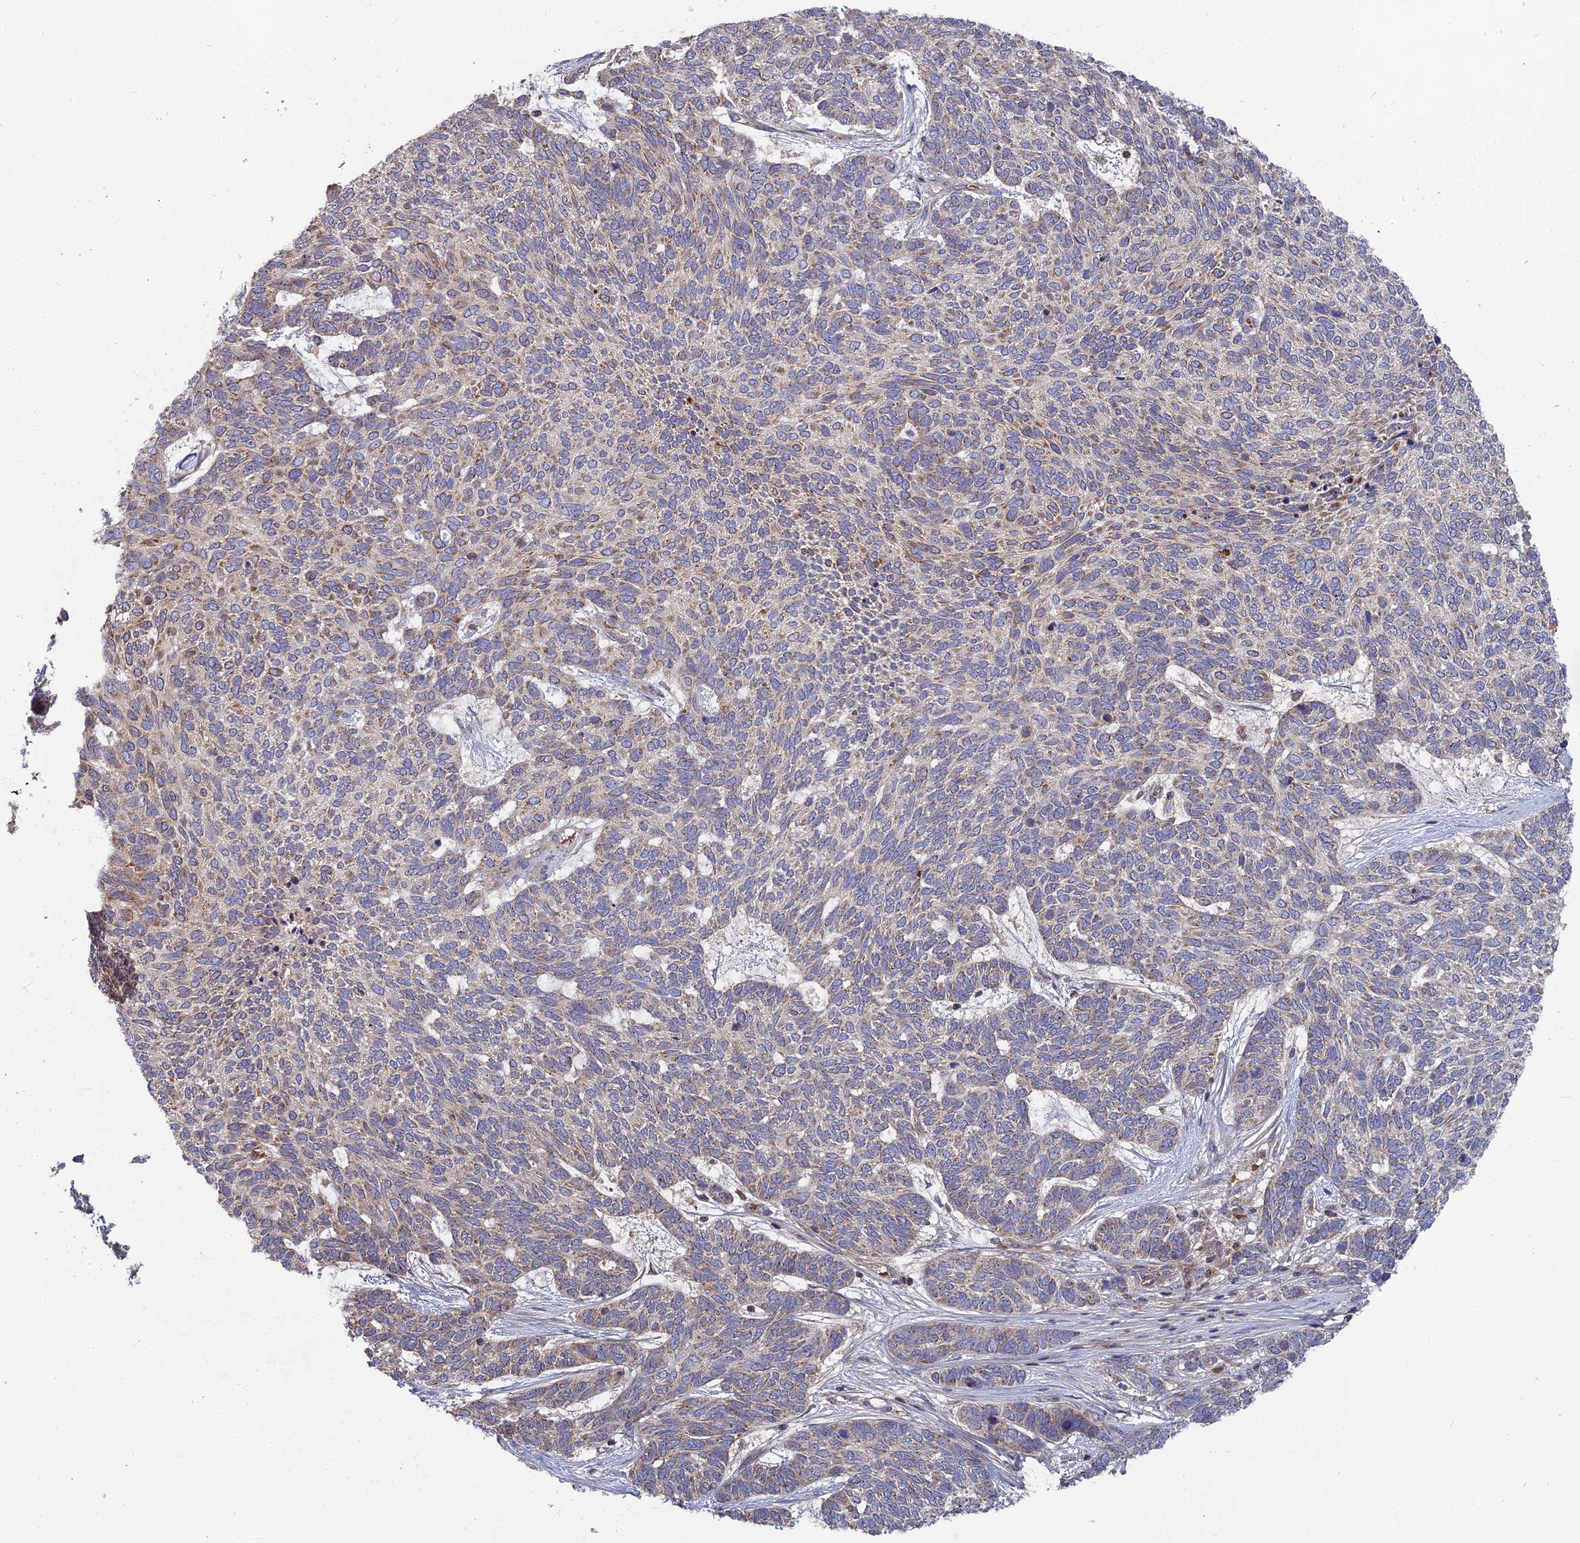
{"staining": {"intensity": "weak", "quantity": "<25%", "location": "cytoplasmic/membranous"}, "tissue": "skin cancer", "cell_type": "Tumor cells", "image_type": "cancer", "snomed": [{"axis": "morphology", "description": "Basal cell carcinoma"}, {"axis": "topography", "description": "Skin"}], "caption": "This is a micrograph of immunohistochemistry staining of basal cell carcinoma (skin), which shows no expression in tumor cells.", "gene": "RPIA", "patient": {"sex": "female", "age": 65}}